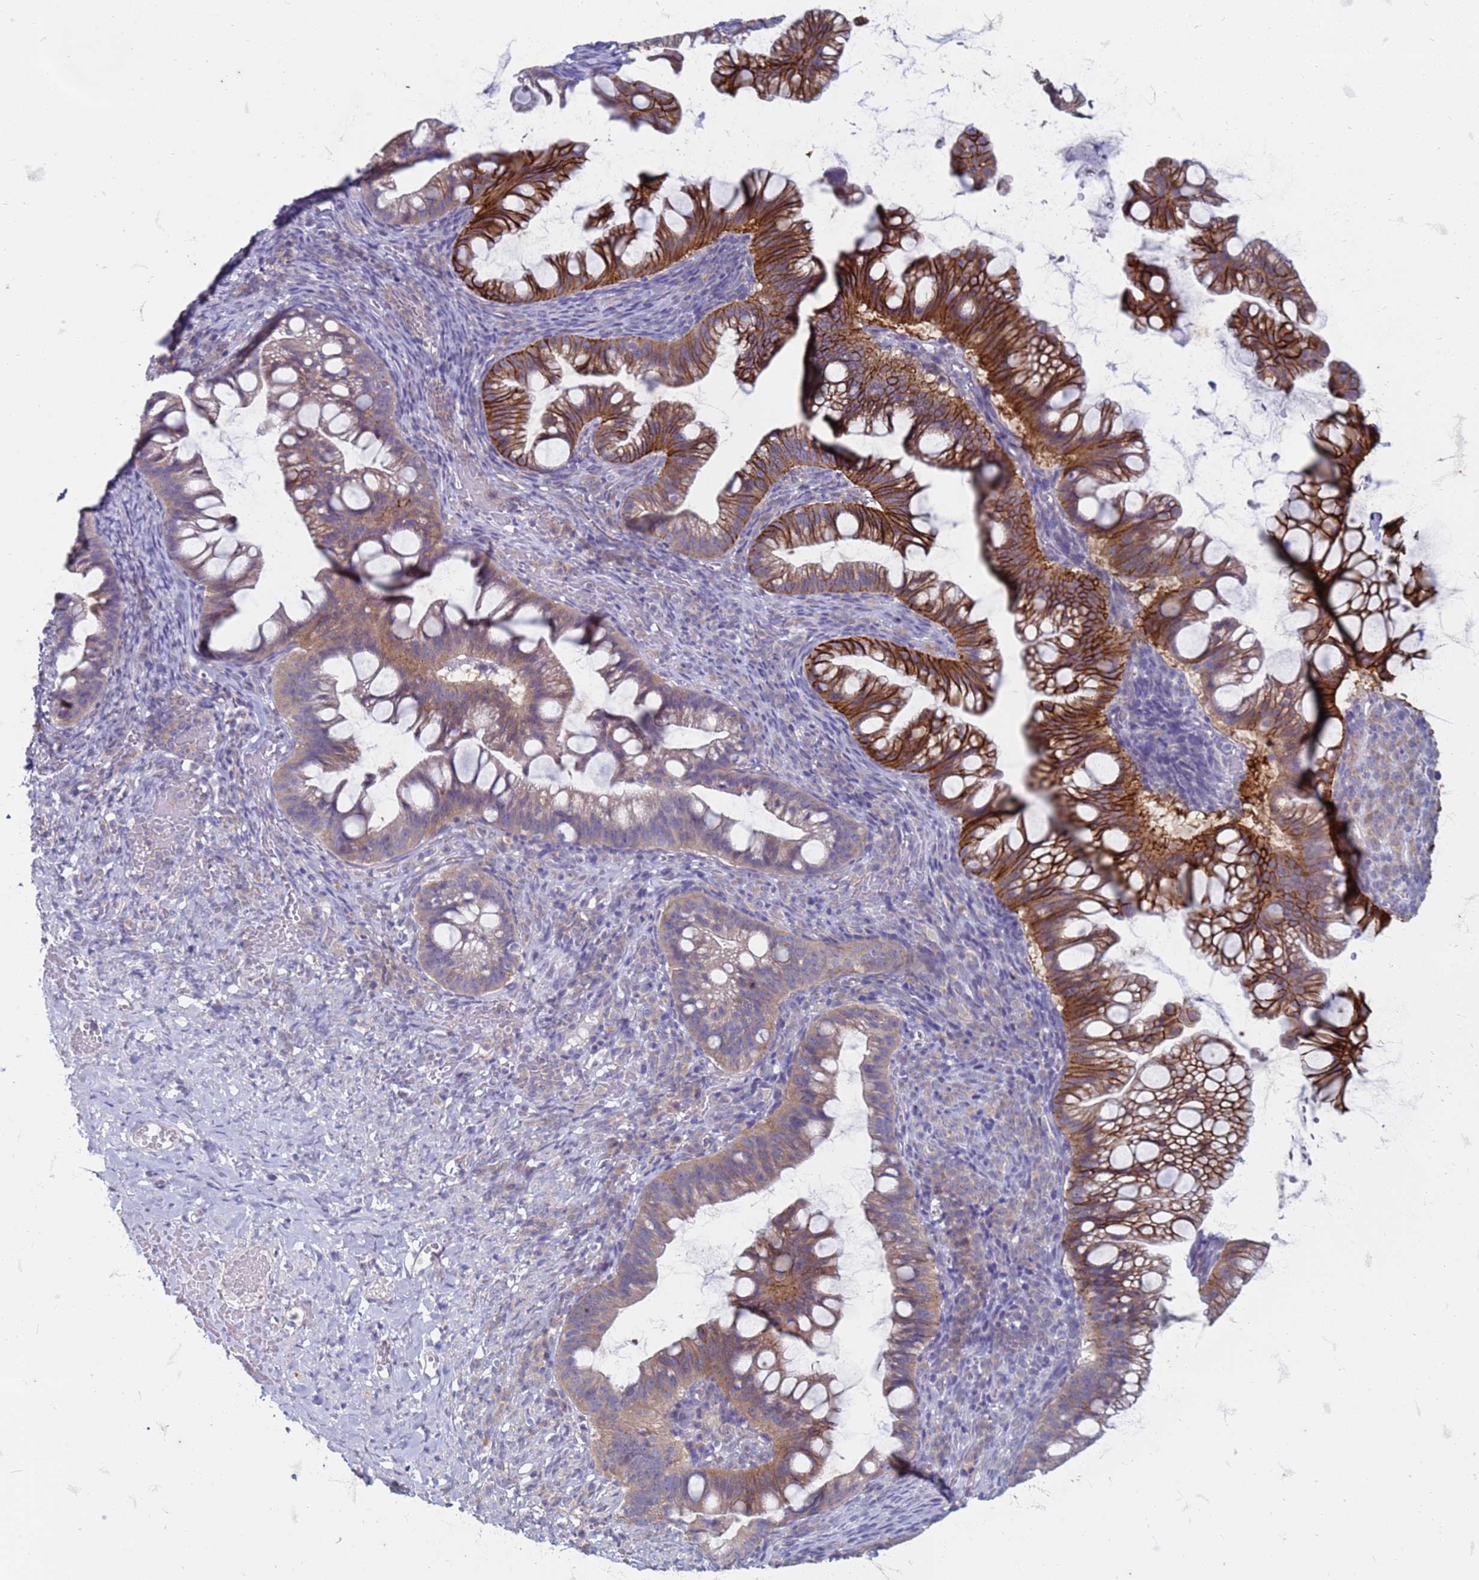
{"staining": {"intensity": "strong", "quantity": "25%-75%", "location": "cytoplasmic/membranous"}, "tissue": "ovarian cancer", "cell_type": "Tumor cells", "image_type": "cancer", "snomed": [{"axis": "morphology", "description": "Cystadenocarcinoma, mucinous, NOS"}, {"axis": "topography", "description": "Ovary"}], "caption": "Ovarian cancer (mucinous cystadenocarcinoma) stained with a protein marker shows strong staining in tumor cells.", "gene": "SUCO", "patient": {"sex": "female", "age": 73}}